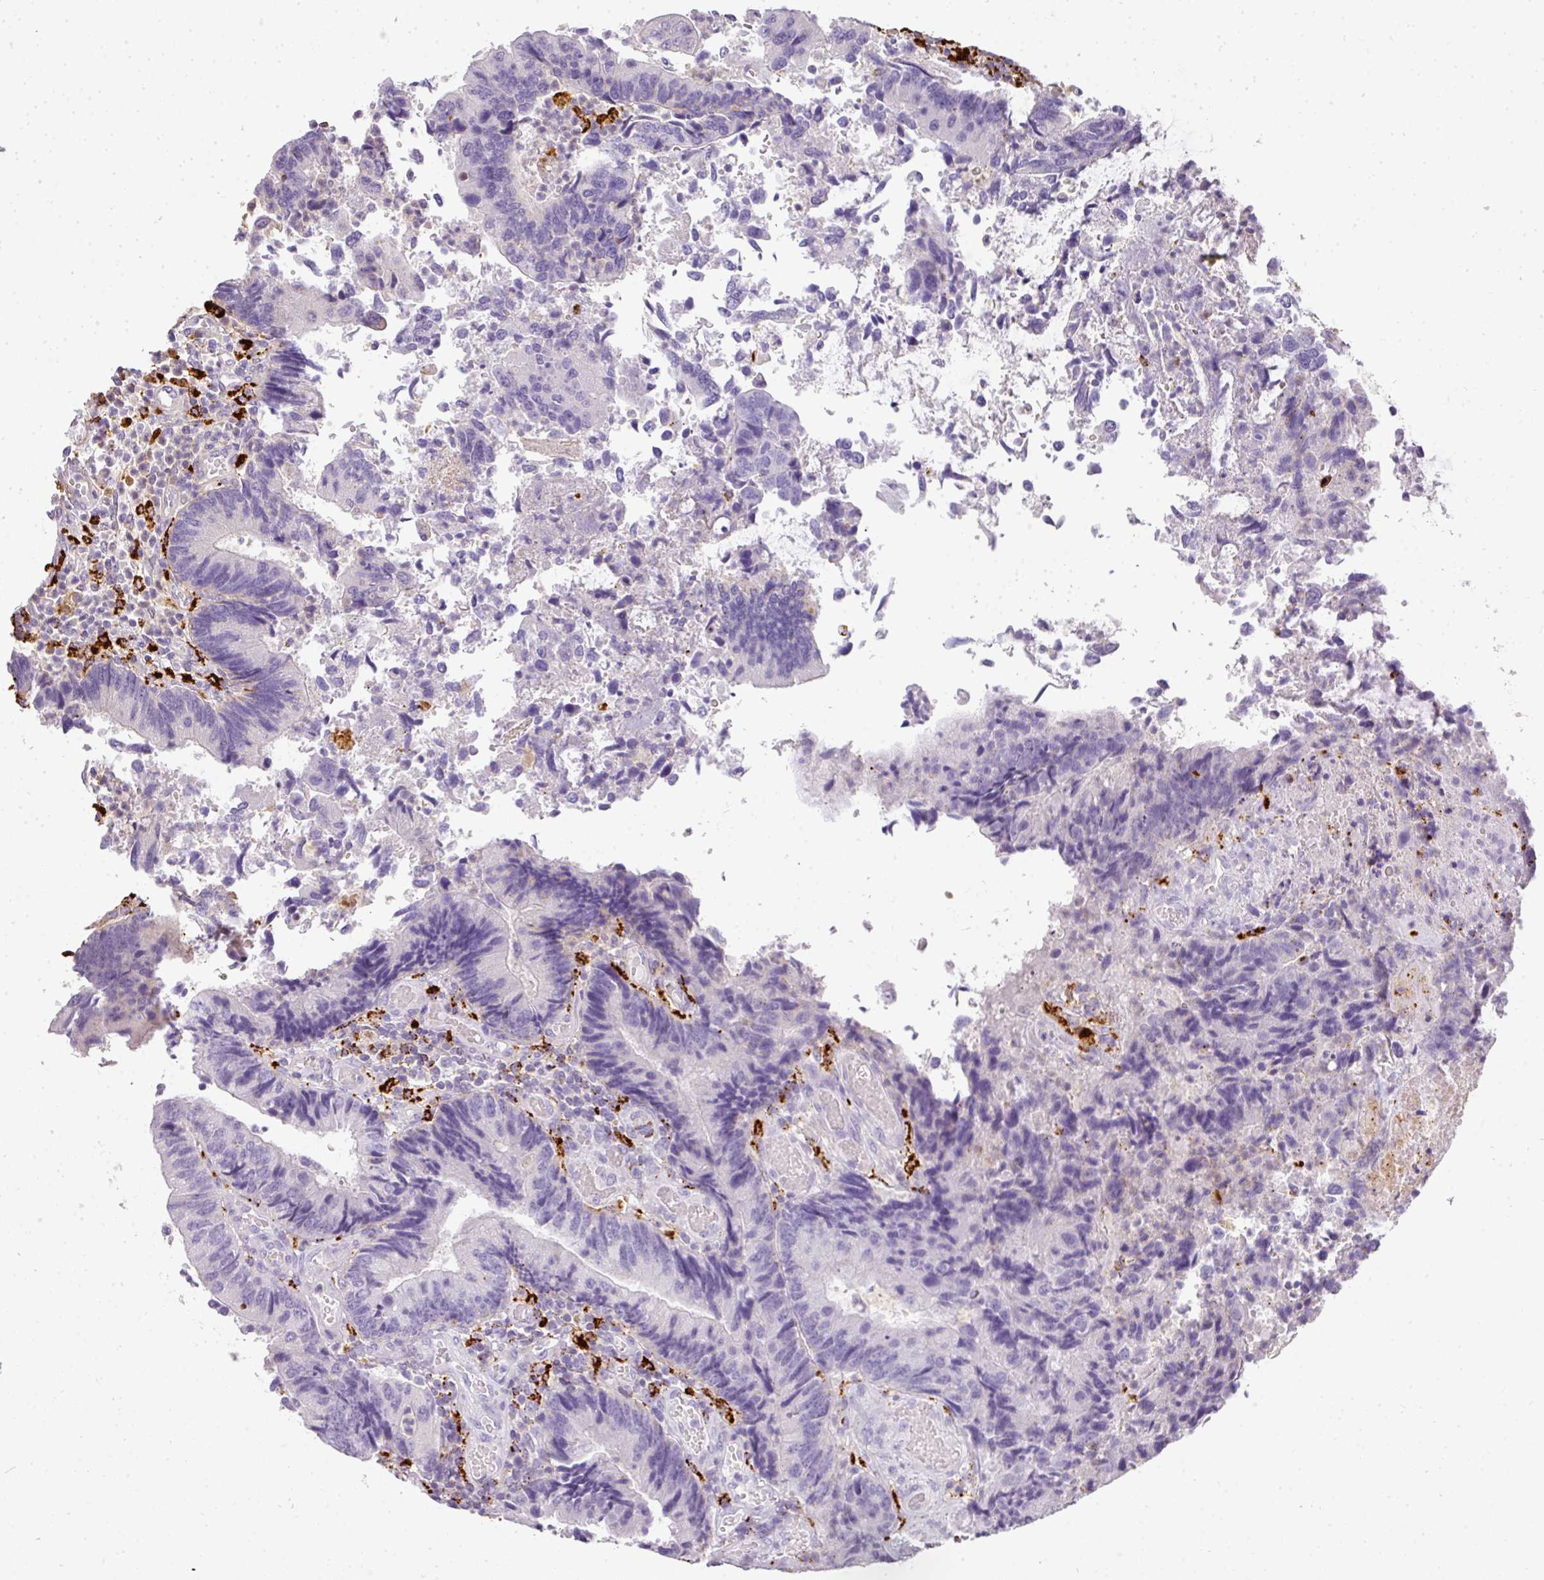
{"staining": {"intensity": "negative", "quantity": "none", "location": "none"}, "tissue": "colorectal cancer", "cell_type": "Tumor cells", "image_type": "cancer", "snomed": [{"axis": "morphology", "description": "Adenocarcinoma, NOS"}, {"axis": "topography", "description": "Colon"}], "caption": "A high-resolution micrograph shows immunohistochemistry (IHC) staining of colorectal cancer, which shows no significant positivity in tumor cells.", "gene": "MMACHC", "patient": {"sex": "female", "age": 67}}